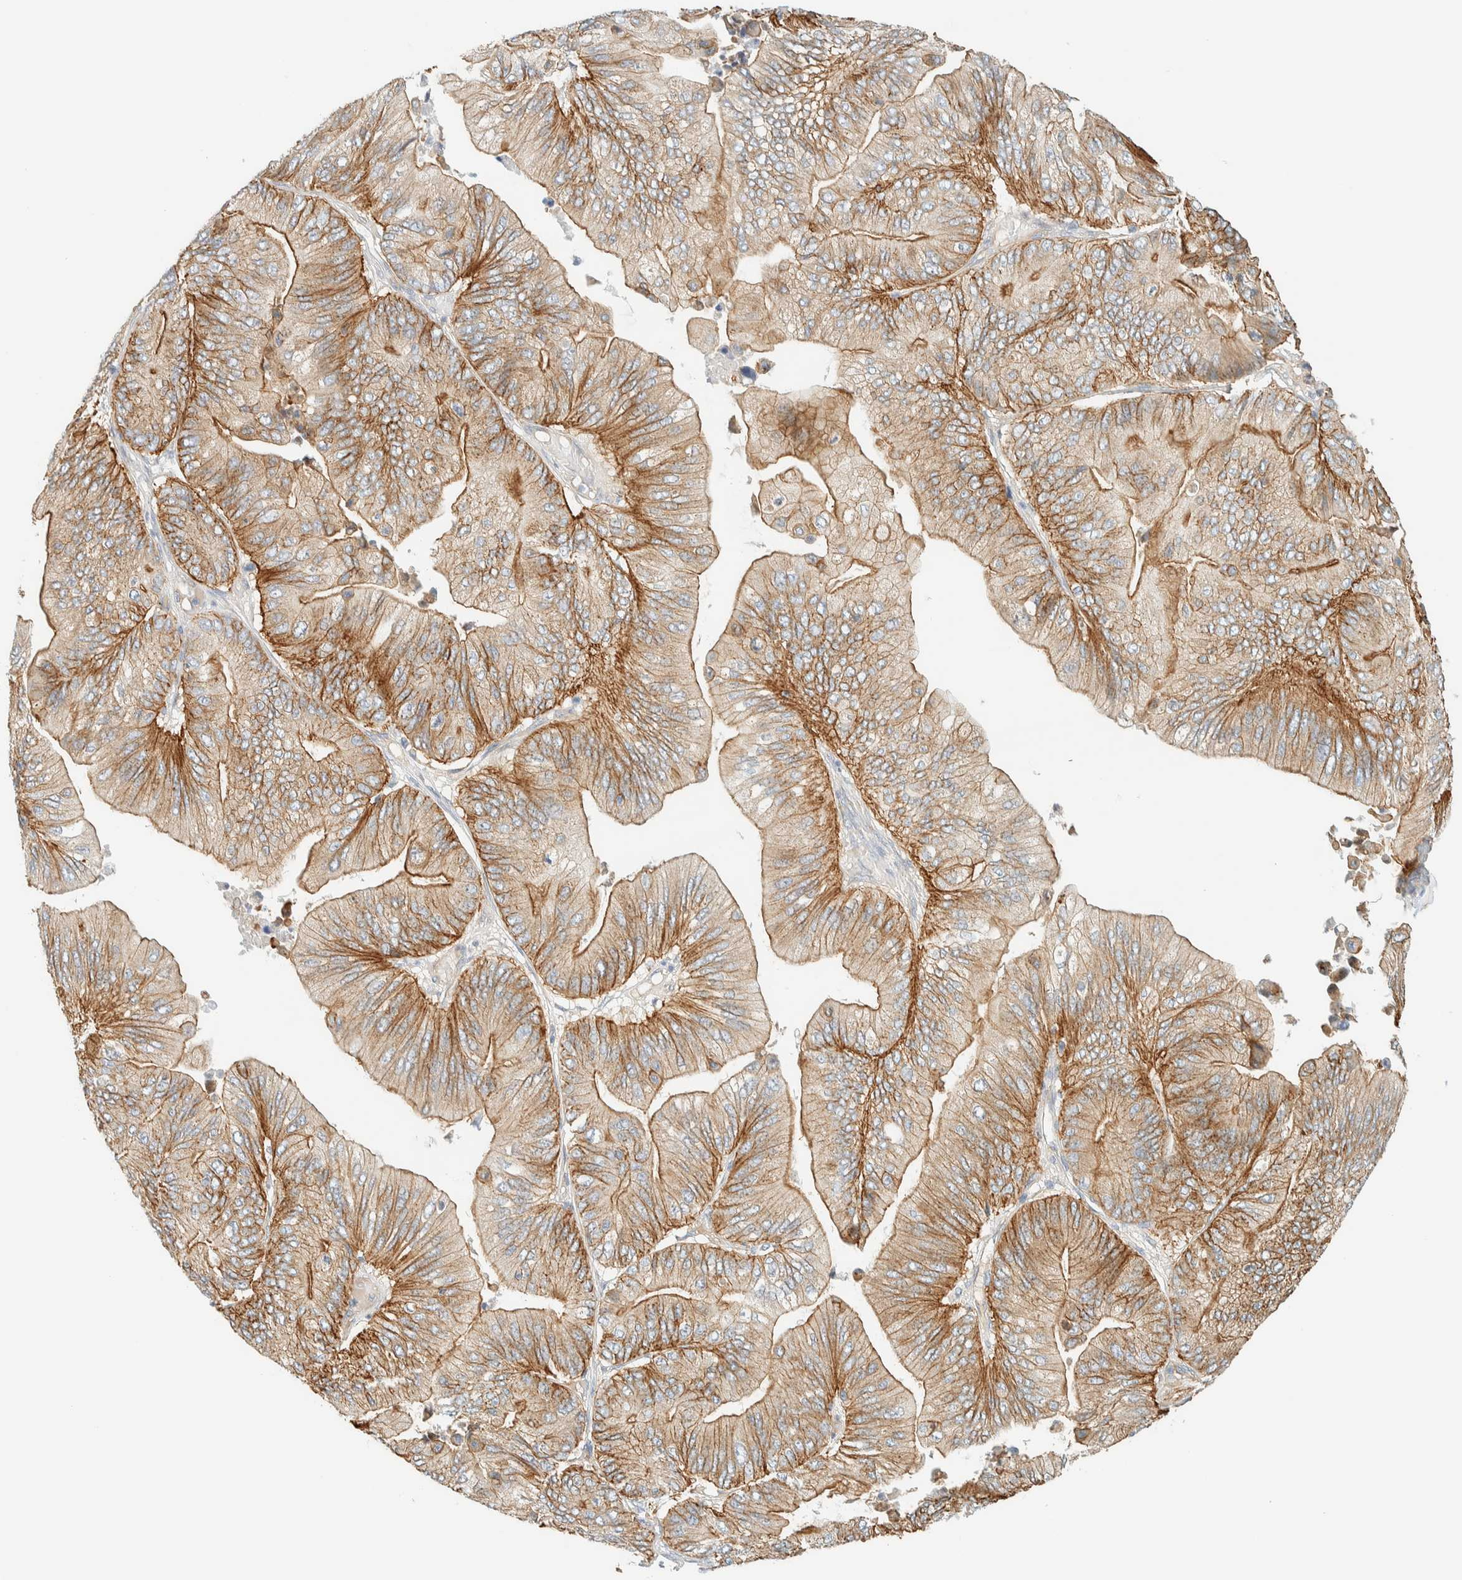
{"staining": {"intensity": "moderate", "quantity": ">75%", "location": "cytoplasmic/membranous"}, "tissue": "ovarian cancer", "cell_type": "Tumor cells", "image_type": "cancer", "snomed": [{"axis": "morphology", "description": "Cystadenocarcinoma, mucinous, NOS"}, {"axis": "topography", "description": "Ovary"}], "caption": "Brown immunohistochemical staining in human ovarian mucinous cystadenocarcinoma shows moderate cytoplasmic/membranous positivity in approximately >75% of tumor cells. (Brightfield microscopy of DAB IHC at high magnification).", "gene": "LIMA1", "patient": {"sex": "female", "age": 61}}